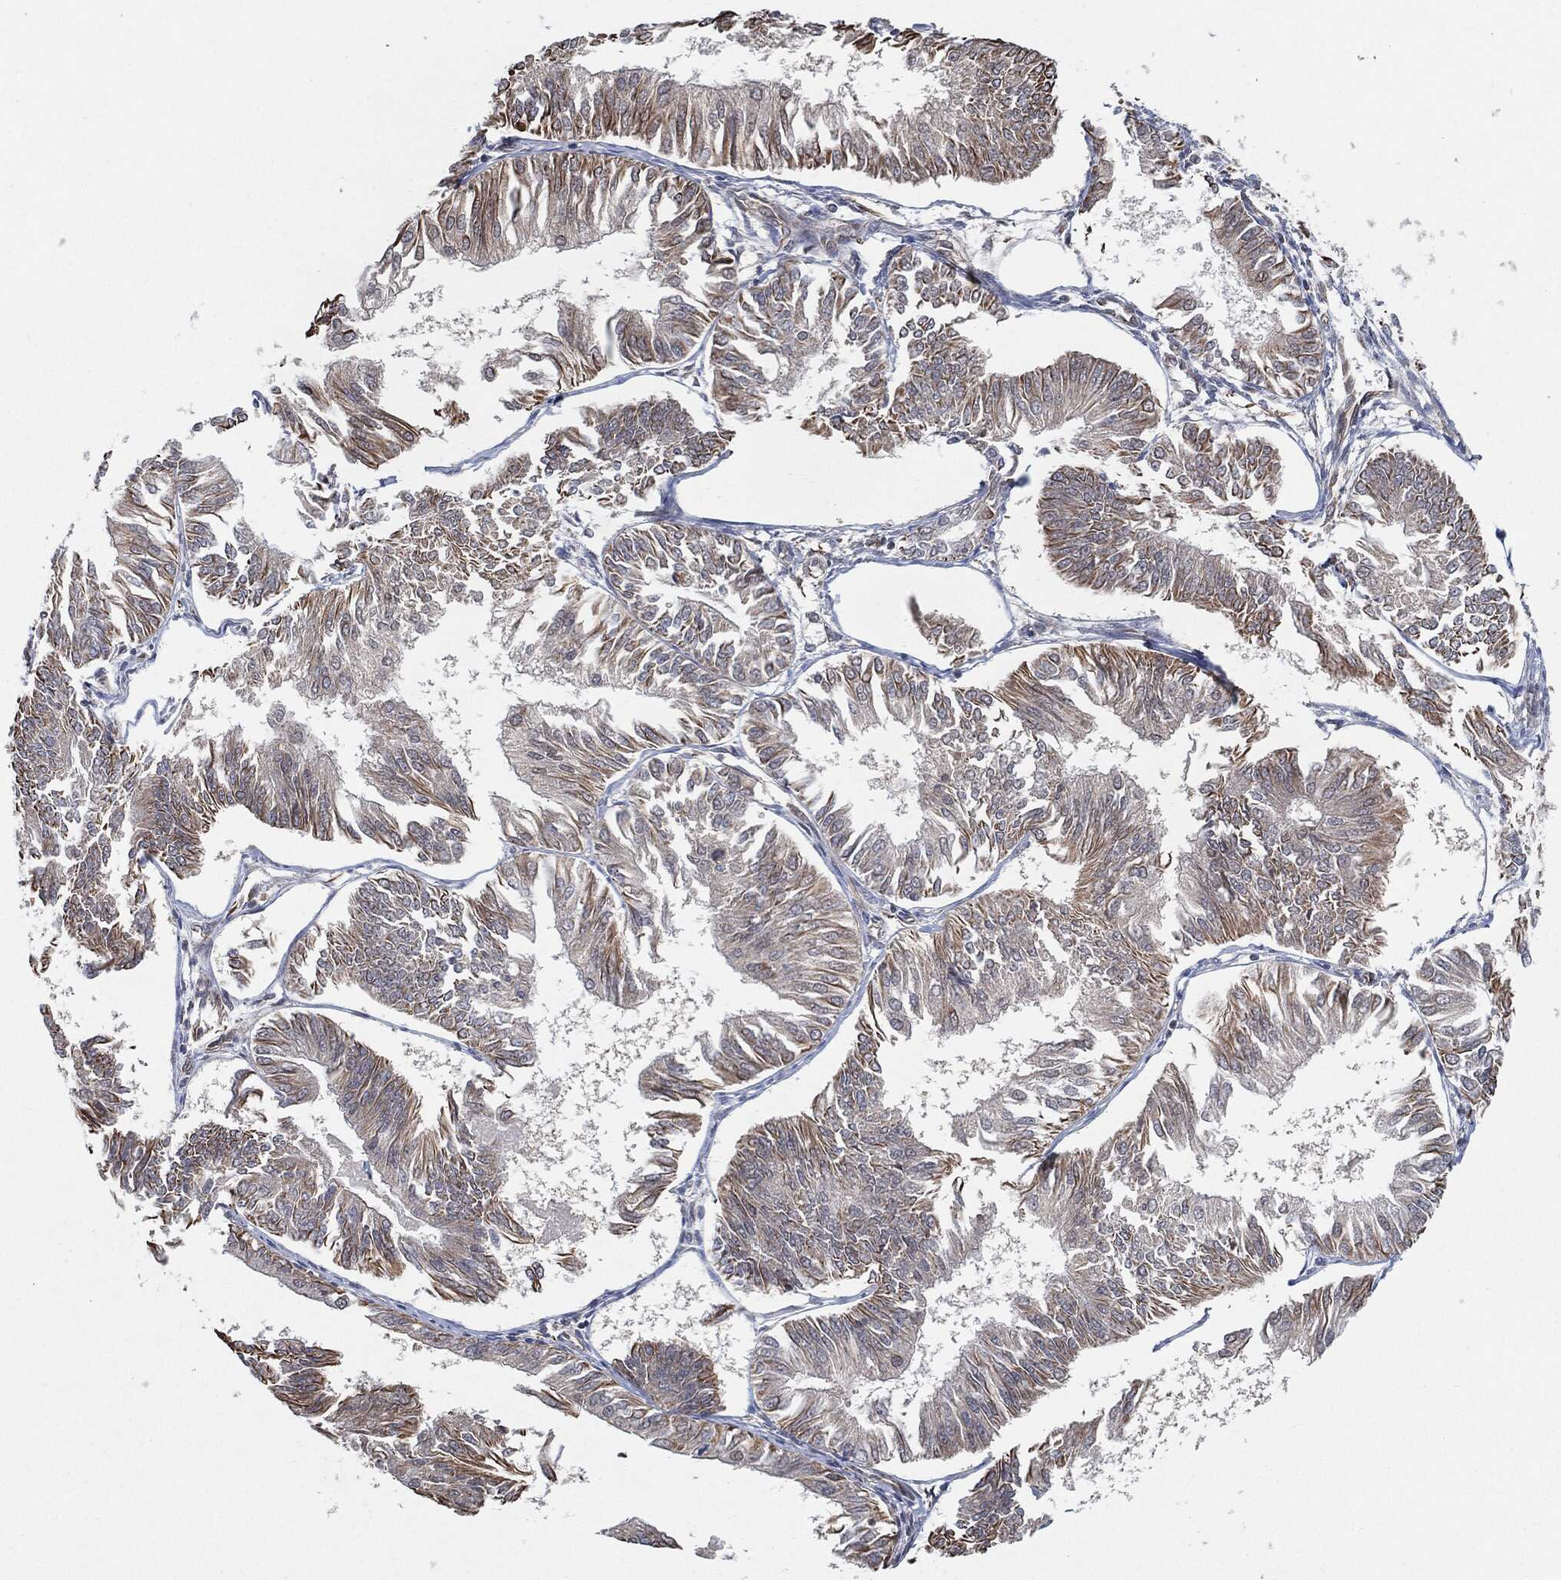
{"staining": {"intensity": "moderate", "quantity": "<25%", "location": "cytoplasmic/membranous"}, "tissue": "endometrial cancer", "cell_type": "Tumor cells", "image_type": "cancer", "snomed": [{"axis": "morphology", "description": "Adenocarcinoma, NOS"}, {"axis": "topography", "description": "Endometrium"}], "caption": "Endometrial adenocarcinoma stained for a protein (brown) shows moderate cytoplasmic/membranous positive expression in about <25% of tumor cells.", "gene": "TP53RK", "patient": {"sex": "female", "age": 58}}